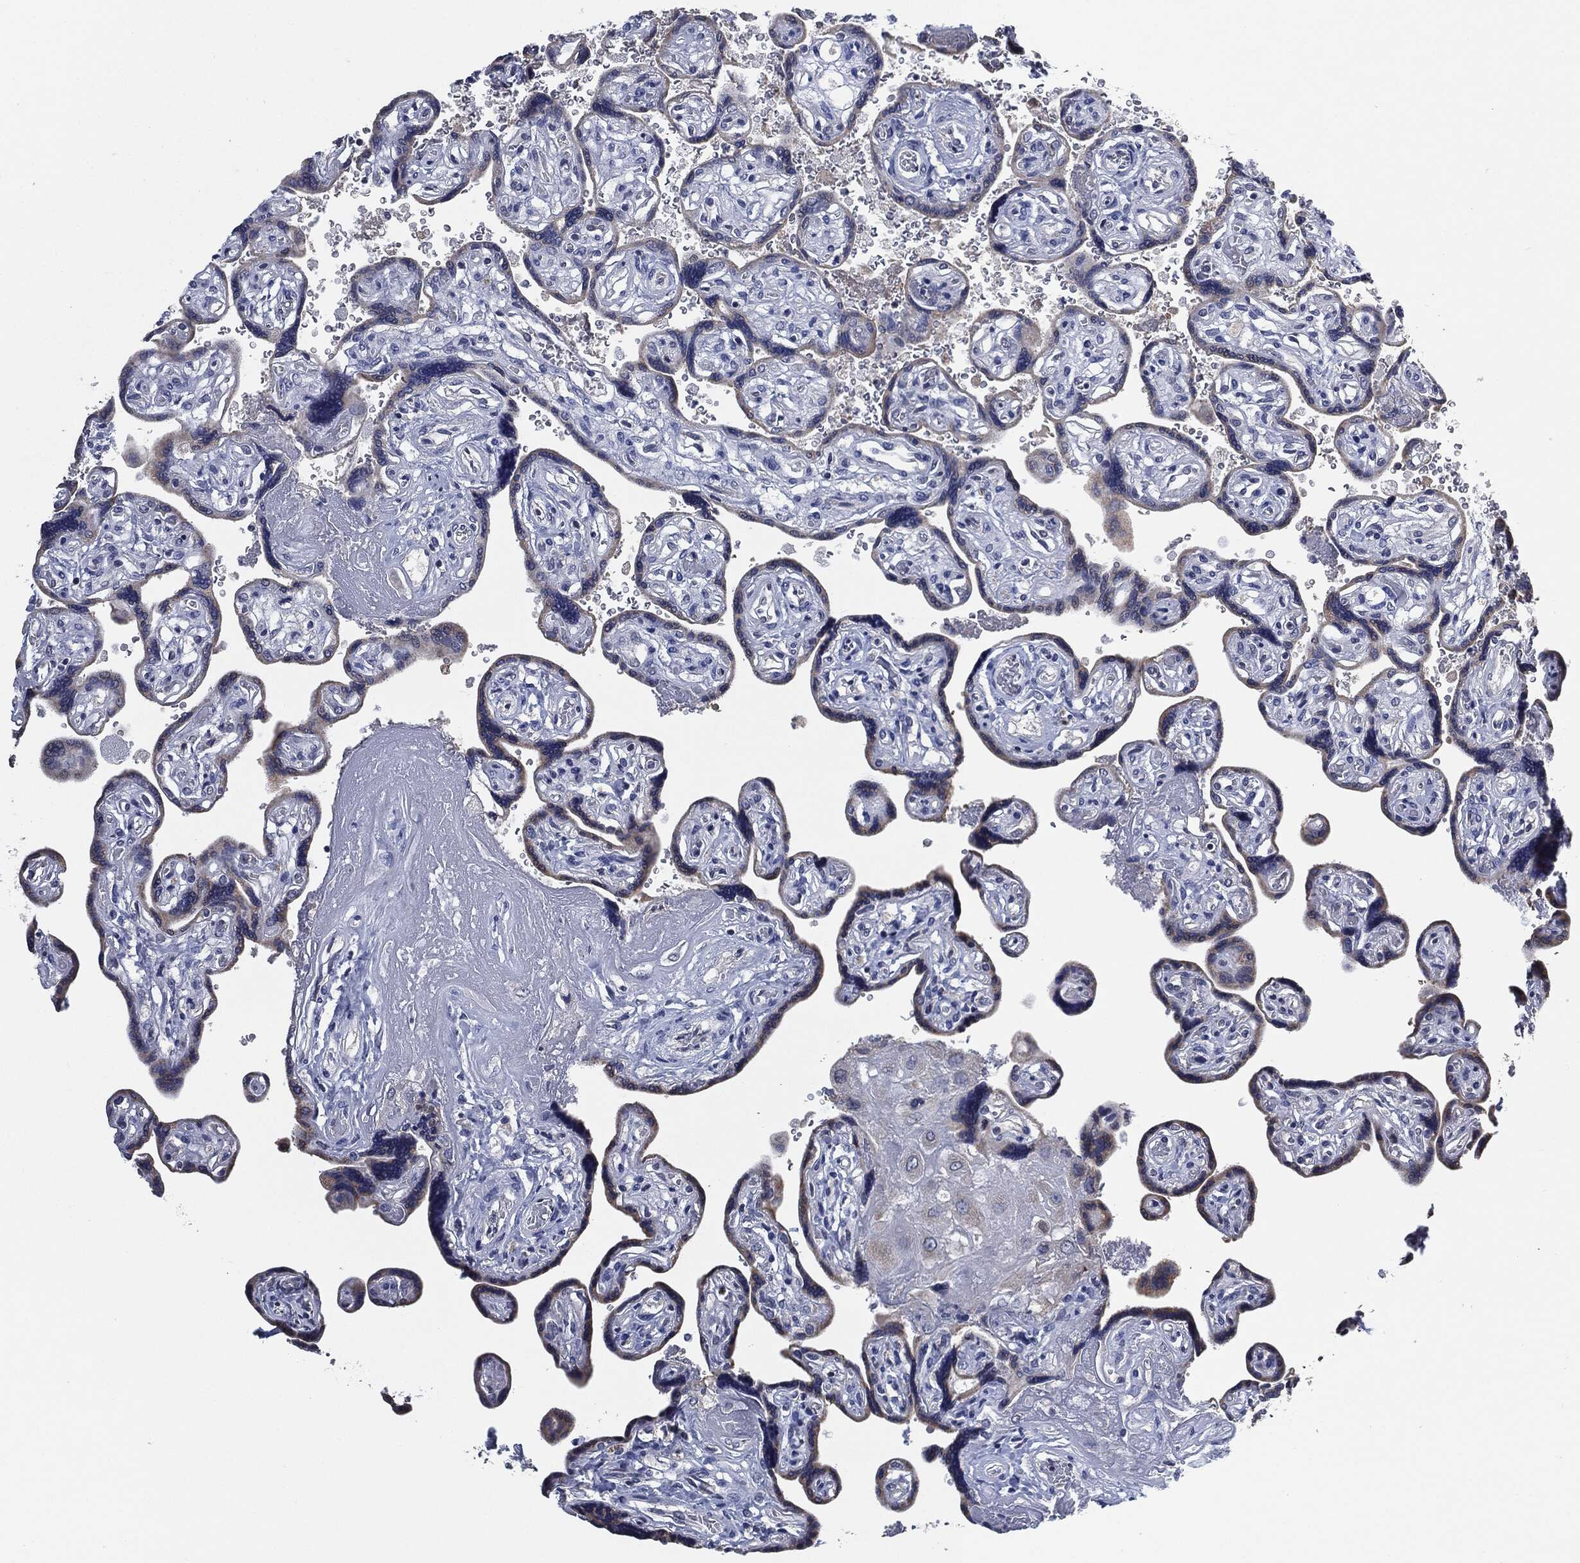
{"staining": {"intensity": "weak", "quantity": ">75%", "location": "cytoplasmic/membranous"}, "tissue": "placenta", "cell_type": "Decidual cells", "image_type": "normal", "snomed": [{"axis": "morphology", "description": "Normal tissue, NOS"}, {"axis": "topography", "description": "Placenta"}], "caption": "Benign placenta exhibits weak cytoplasmic/membranous expression in about >75% of decidual cells, visualized by immunohistochemistry.", "gene": "IL2RG", "patient": {"sex": "female", "age": 32}}